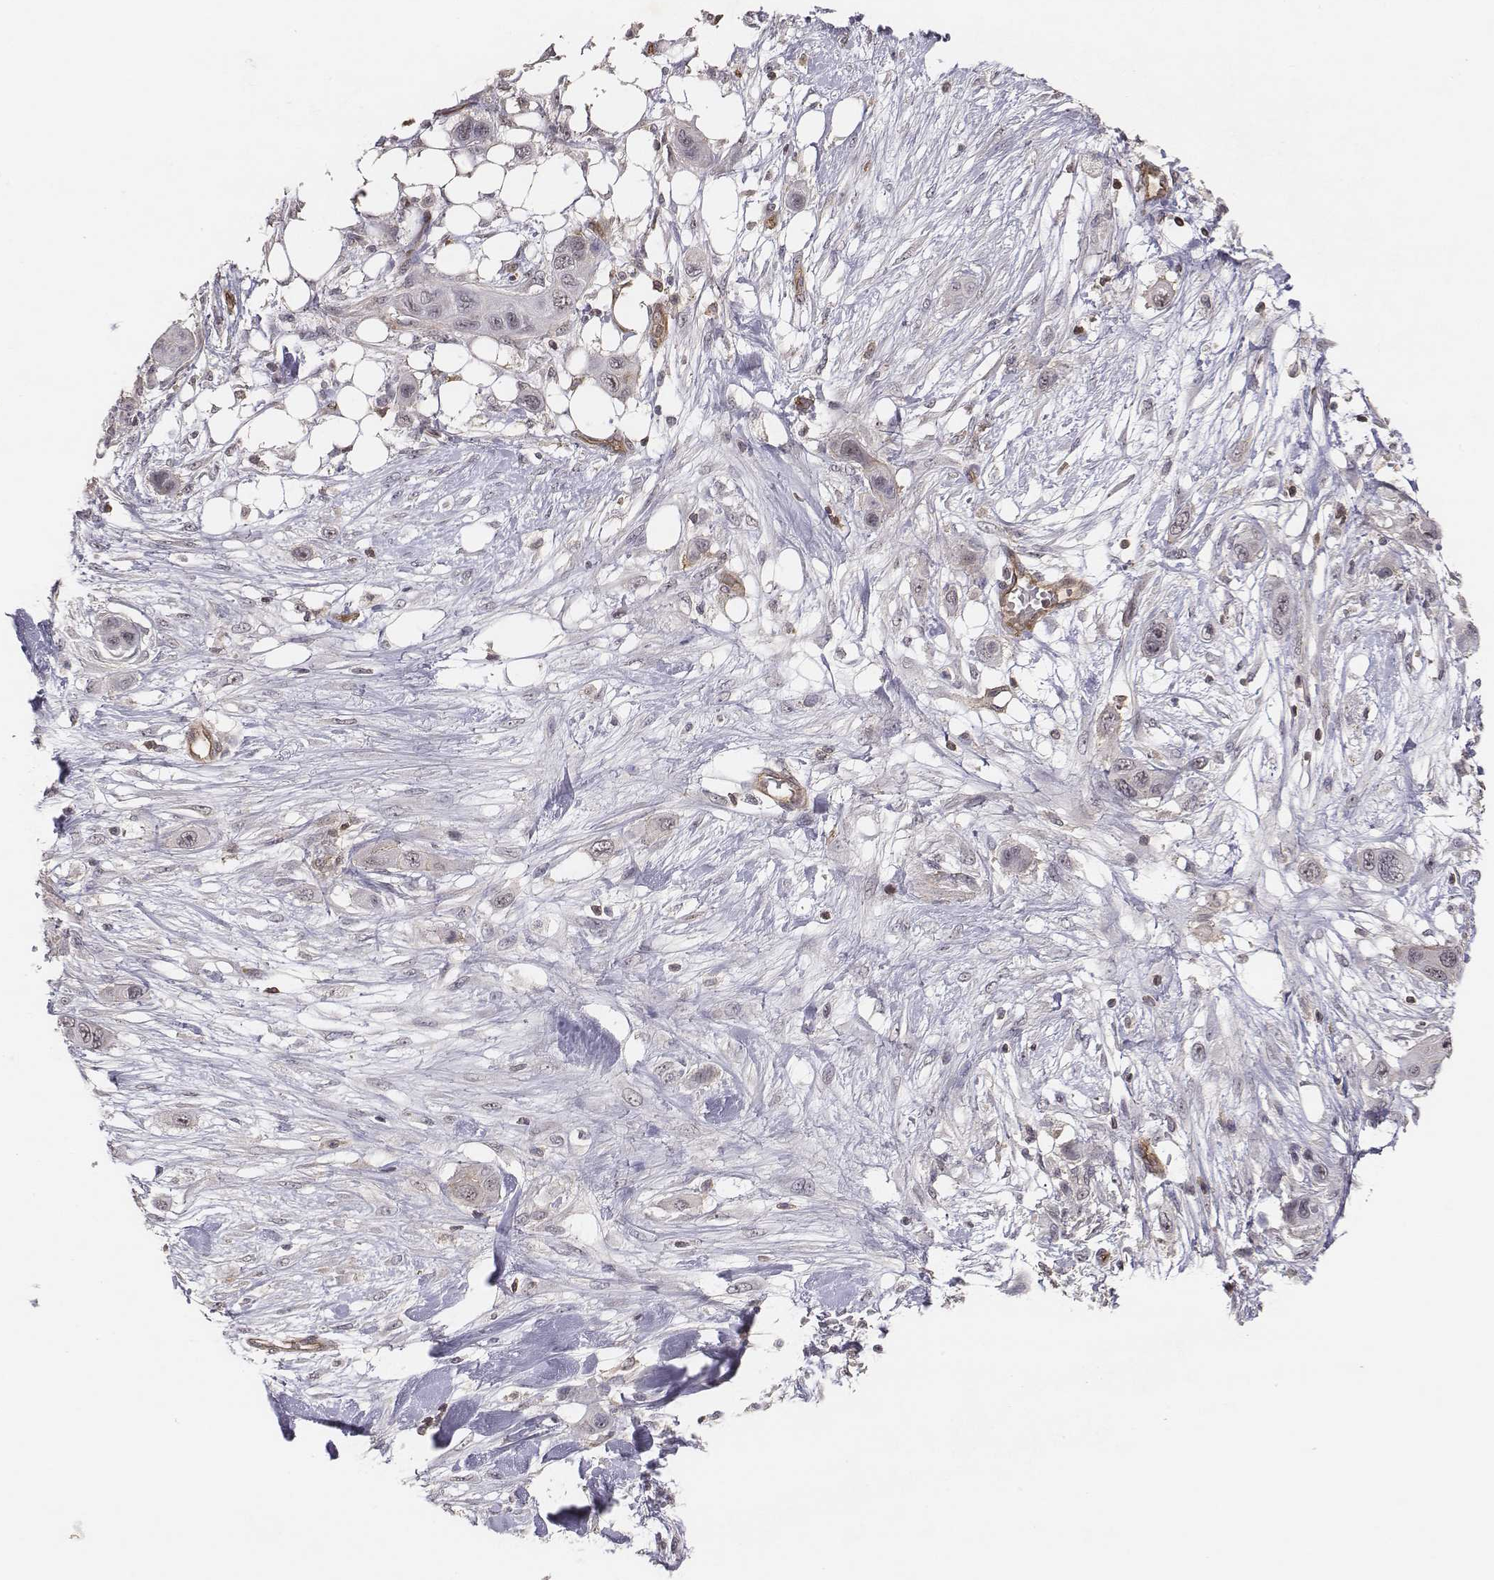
{"staining": {"intensity": "negative", "quantity": "none", "location": "none"}, "tissue": "skin cancer", "cell_type": "Tumor cells", "image_type": "cancer", "snomed": [{"axis": "morphology", "description": "Squamous cell carcinoma, NOS"}, {"axis": "topography", "description": "Skin"}], "caption": "DAB immunohistochemical staining of skin squamous cell carcinoma displays no significant expression in tumor cells.", "gene": "PTPRG", "patient": {"sex": "male", "age": 79}}